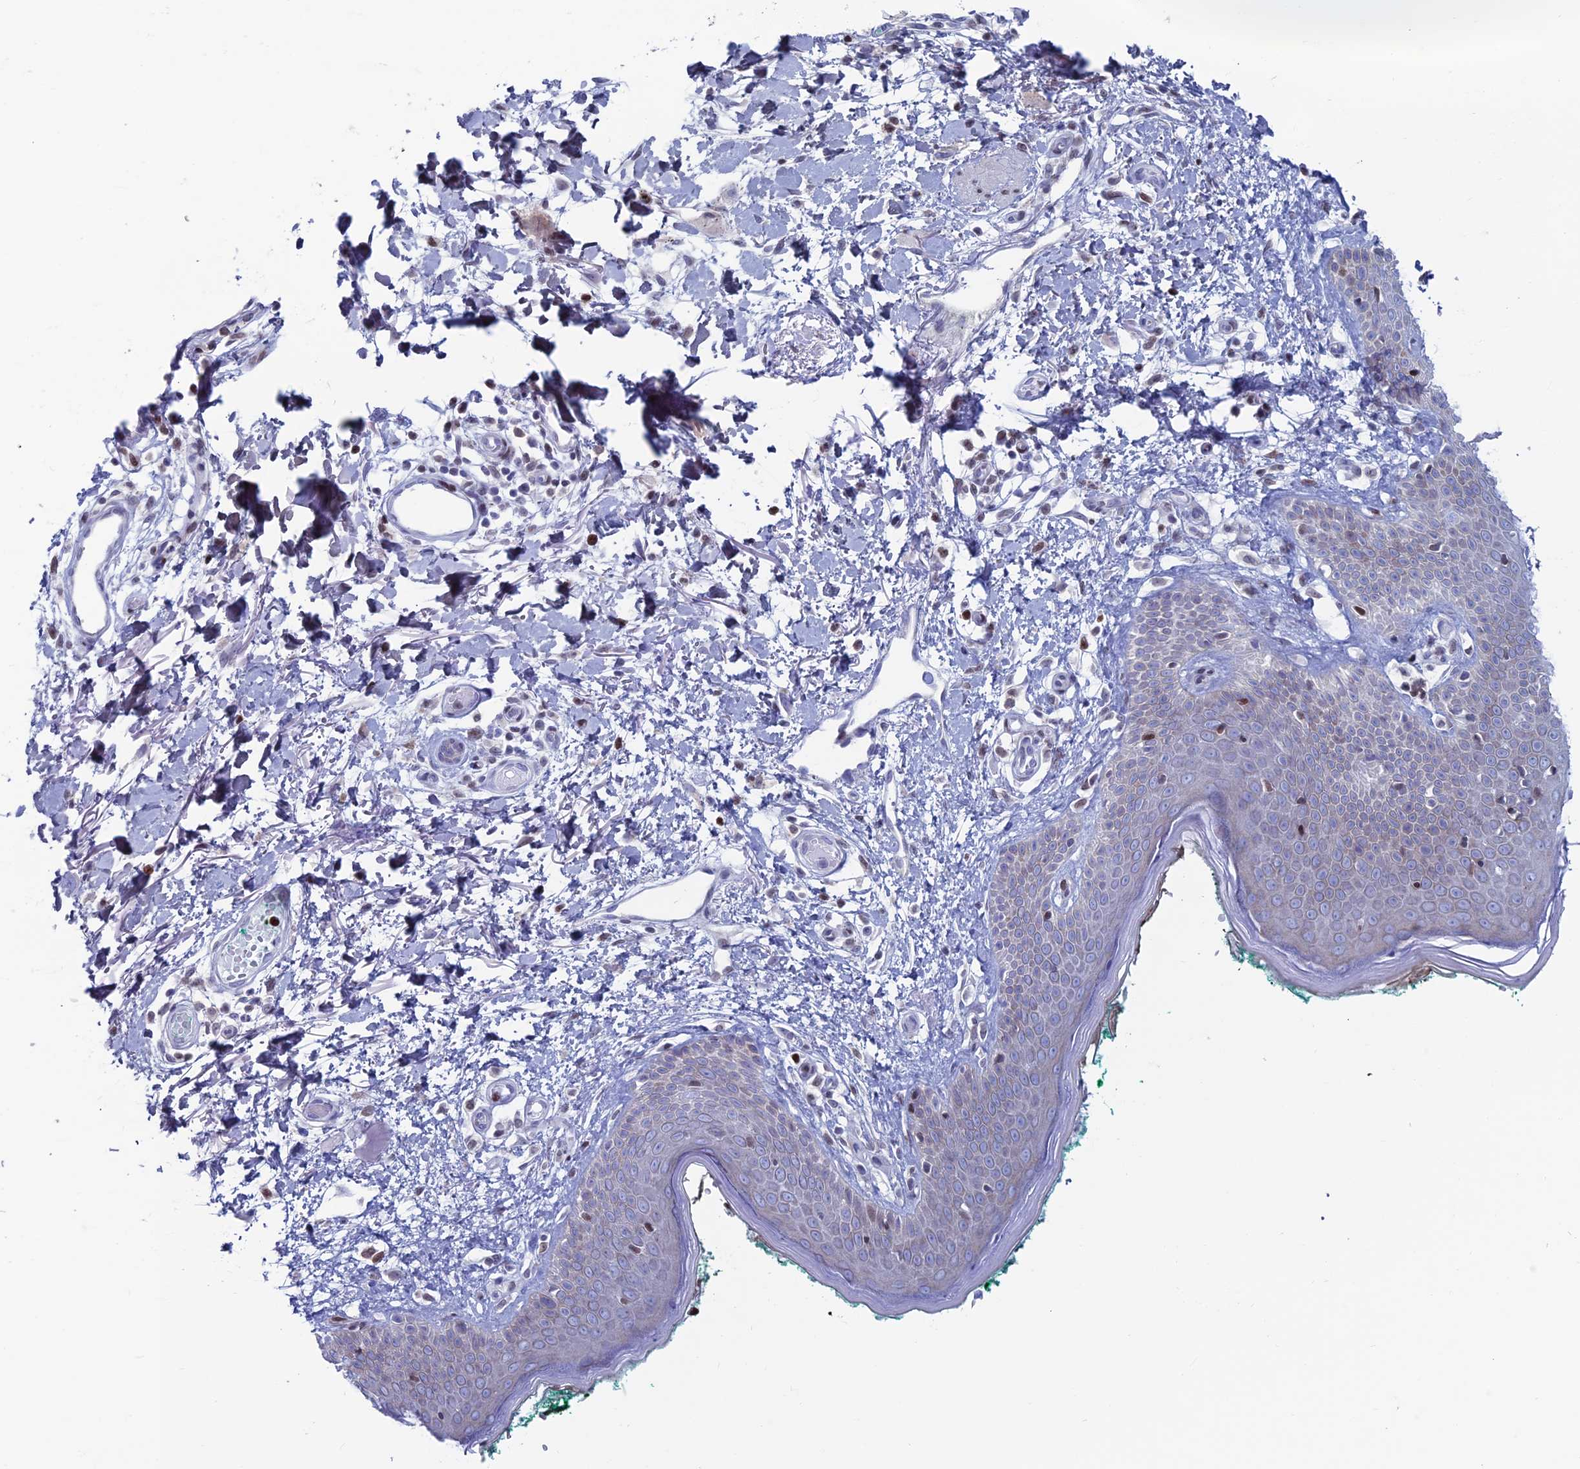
{"staining": {"intensity": "negative", "quantity": "none", "location": "none"}, "tissue": "skin", "cell_type": "Fibroblasts", "image_type": "normal", "snomed": [{"axis": "morphology", "description": "Normal tissue, NOS"}, {"axis": "morphology", "description": "Malignant melanoma, NOS"}, {"axis": "topography", "description": "Skin"}], "caption": "This is an IHC image of normal human skin. There is no positivity in fibroblasts.", "gene": "CERS6", "patient": {"sex": "male", "age": 62}}